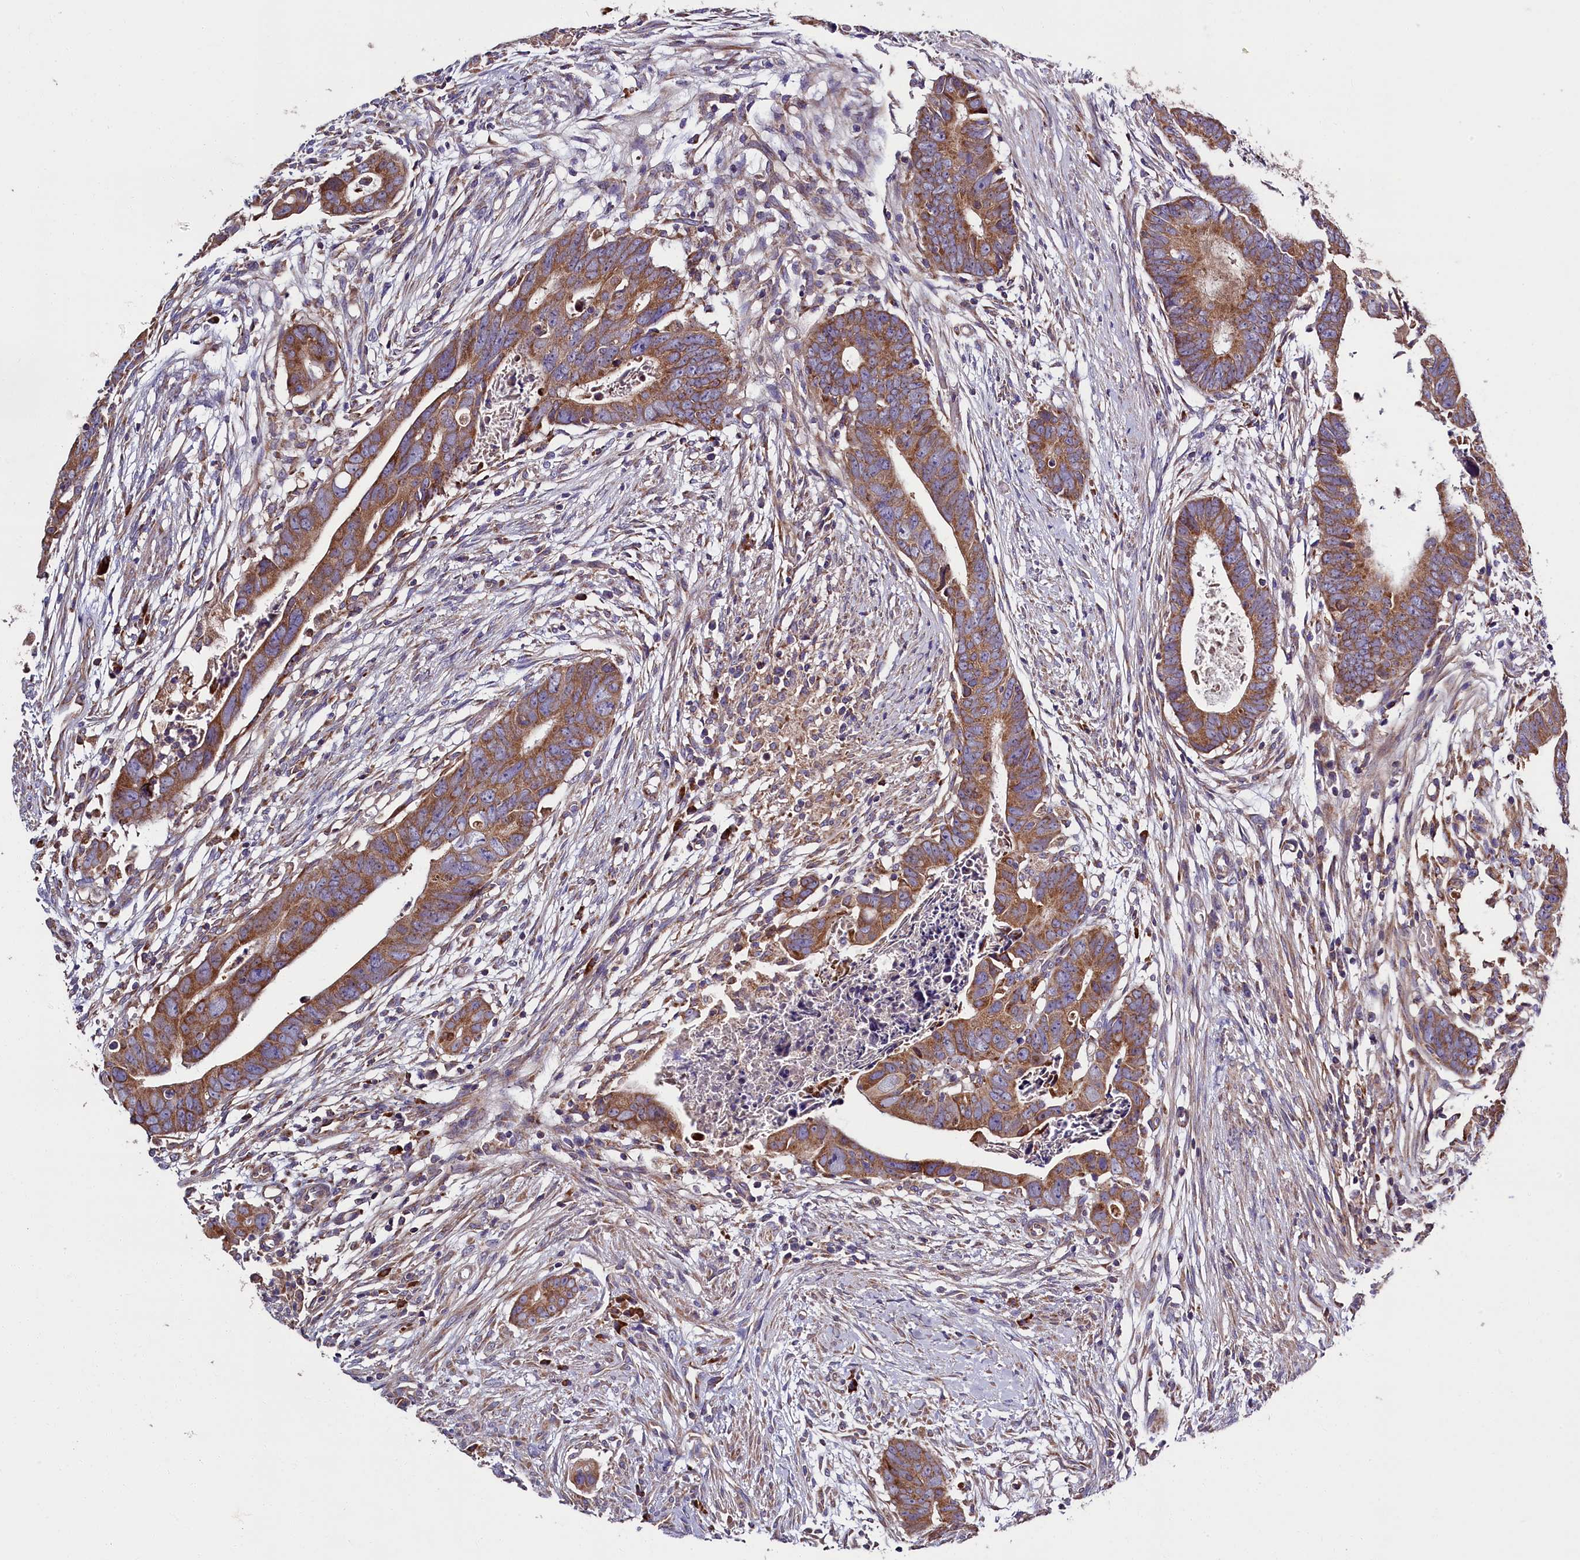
{"staining": {"intensity": "moderate", "quantity": ">75%", "location": "cytoplasmic/membranous"}, "tissue": "colorectal cancer", "cell_type": "Tumor cells", "image_type": "cancer", "snomed": [{"axis": "morphology", "description": "Adenocarcinoma, NOS"}, {"axis": "topography", "description": "Rectum"}], "caption": "Tumor cells exhibit medium levels of moderate cytoplasmic/membranous positivity in approximately >75% of cells in colorectal cancer. (Stains: DAB in brown, nuclei in blue, Microscopy: brightfield microscopy at high magnification).", "gene": "ZSWIM1", "patient": {"sex": "female", "age": 65}}